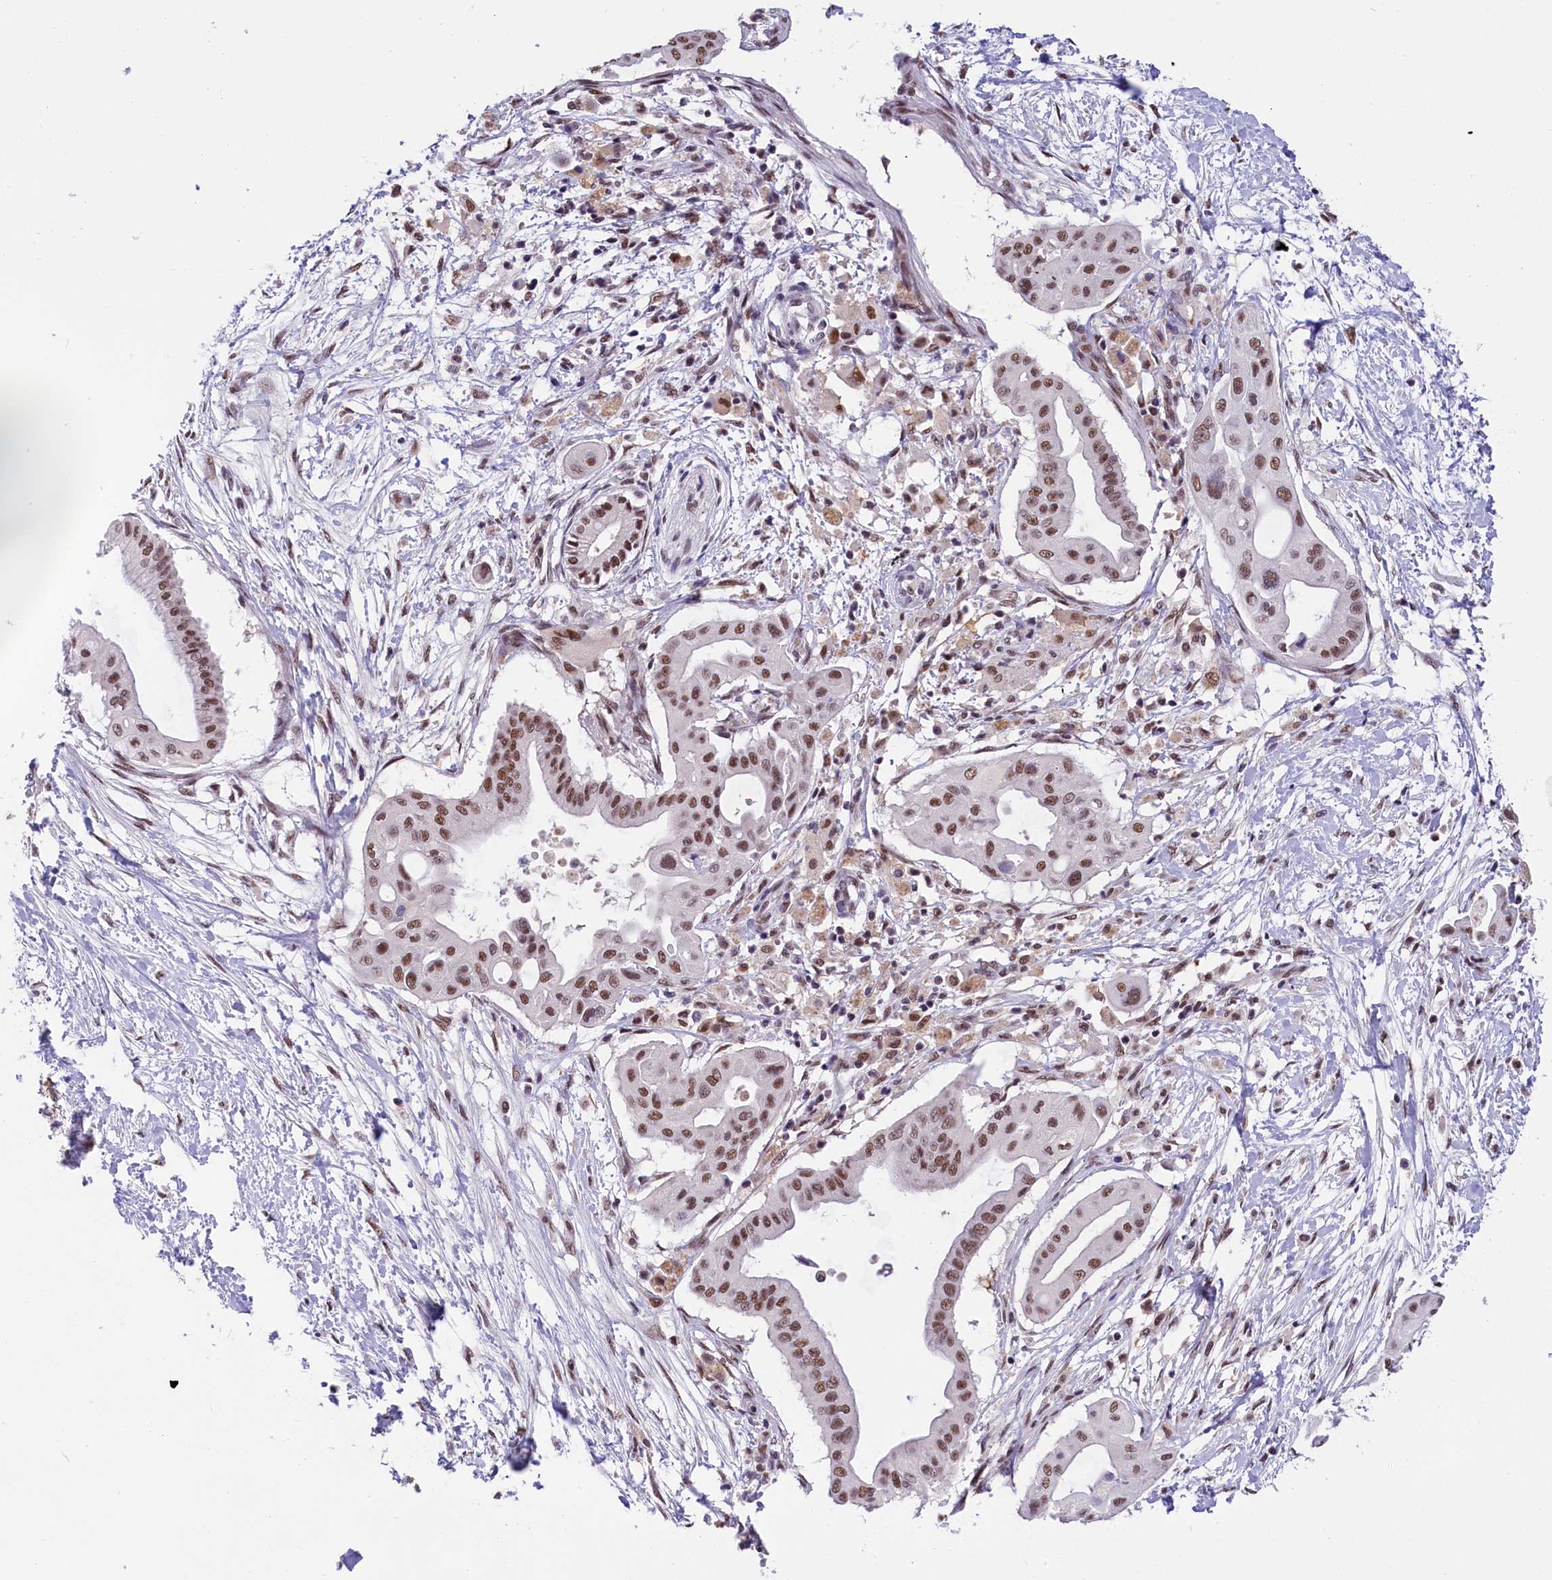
{"staining": {"intensity": "moderate", "quantity": ">75%", "location": "nuclear"}, "tissue": "pancreatic cancer", "cell_type": "Tumor cells", "image_type": "cancer", "snomed": [{"axis": "morphology", "description": "Adenocarcinoma, NOS"}, {"axis": "topography", "description": "Pancreas"}], "caption": "Approximately >75% of tumor cells in human pancreatic cancer show moderate nuclear protein positivity as visualized by brown immunohistochemical staining.", "gene": "ZC3H4", "patient": {"sex": "male", "age": 68}}